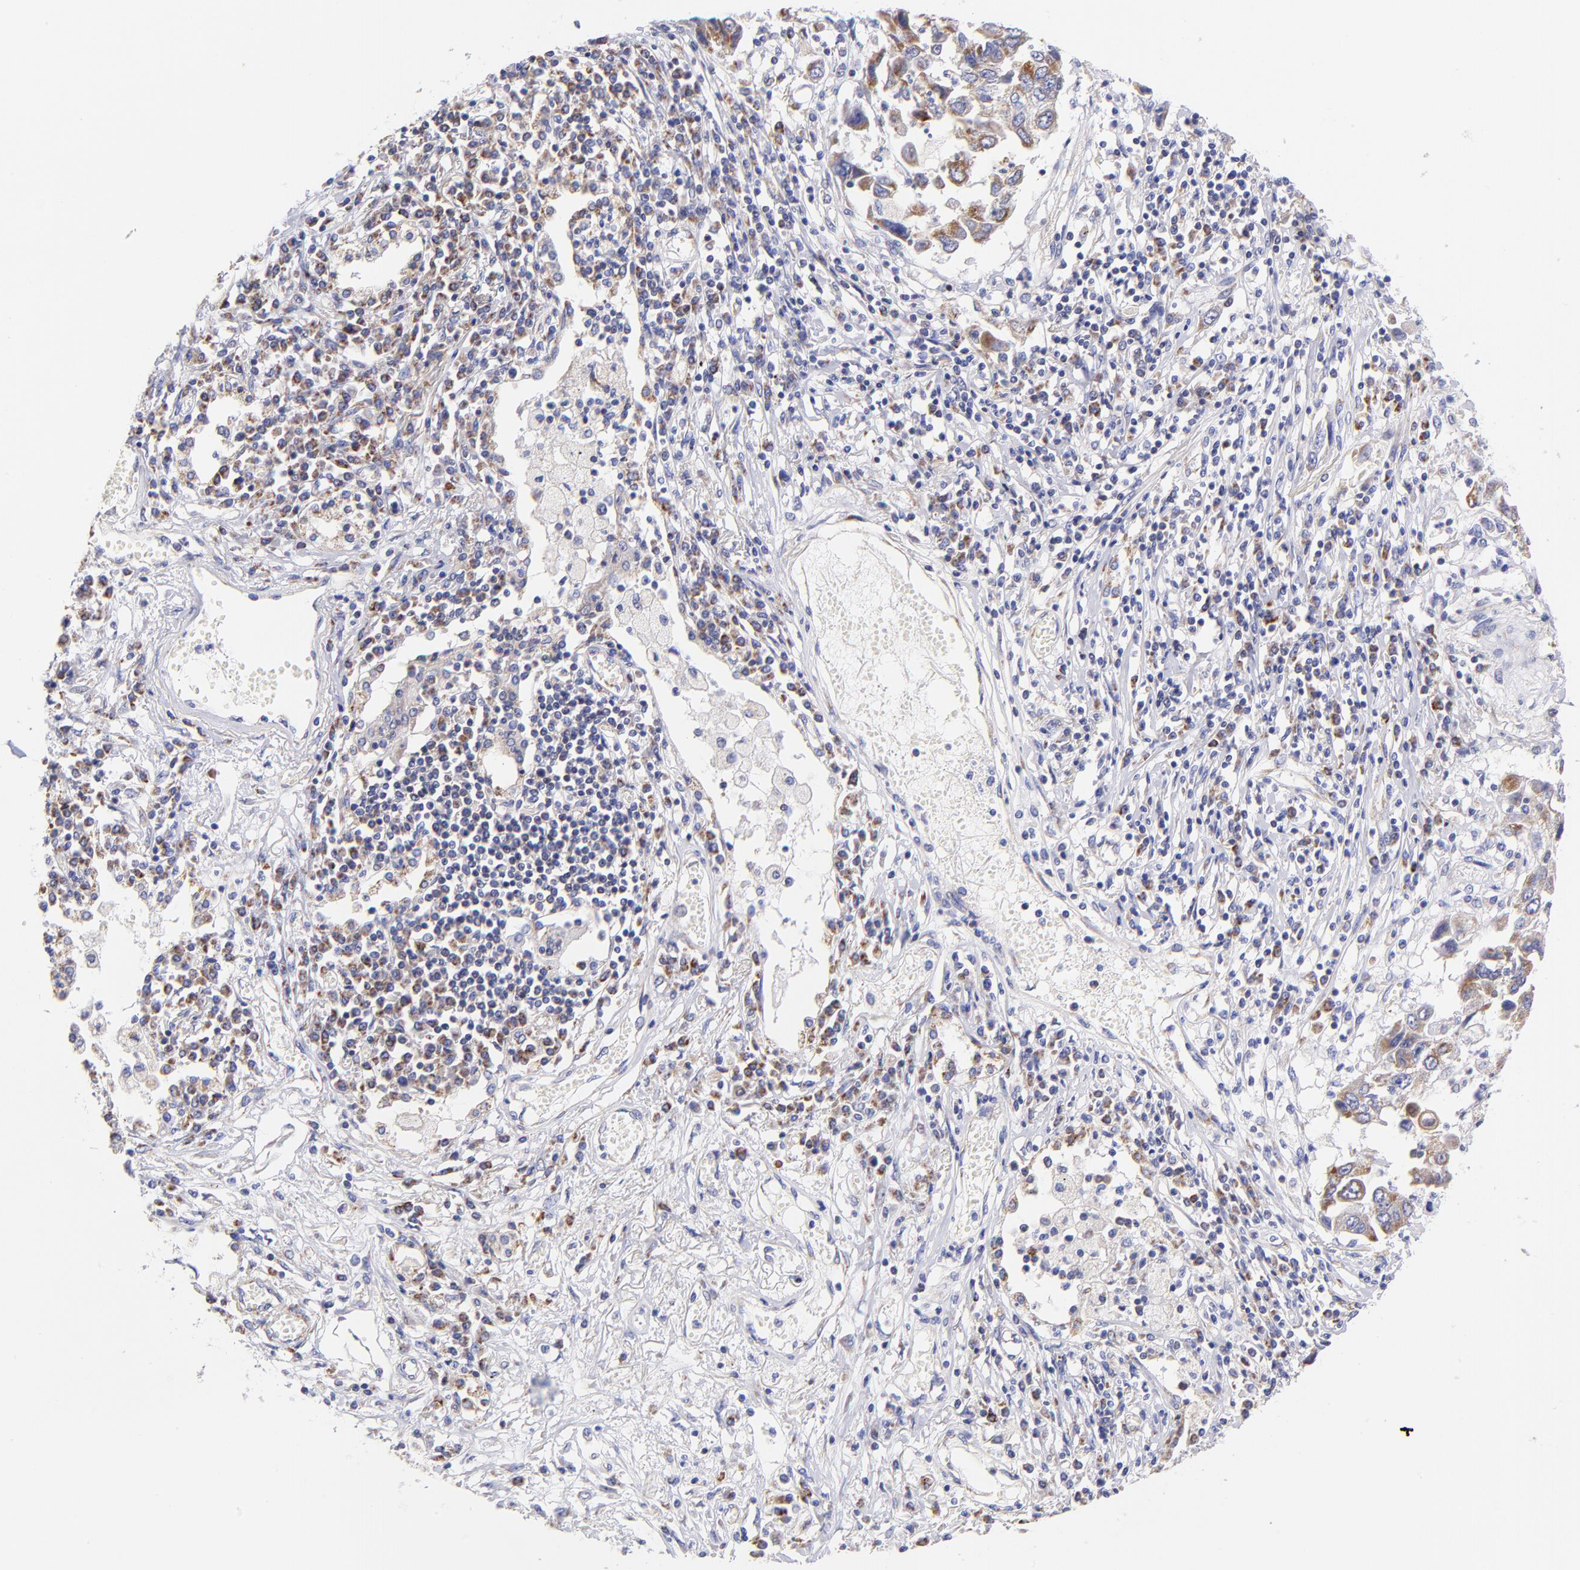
{"staining": {"intensity": "moderate", "quantity": "25%-75%", "location": "cytoplasmic/membranous"}, "tissue": "lung cancer", "cell_type": "Tumor cells", "image_type": "cancer", "snomed": [{"axis": "morphology", "description": "Squamous cell carcinoma, NOS"}, {"axis": "topography", "description": "Lung"}], "caption": "Human squamous cell carcinoma (lung) stained with a protein marker demonstrates moderate staining in tumor cells.", "gene": "NDUFB7", "patient": {"sex": "male", "age": 71}}